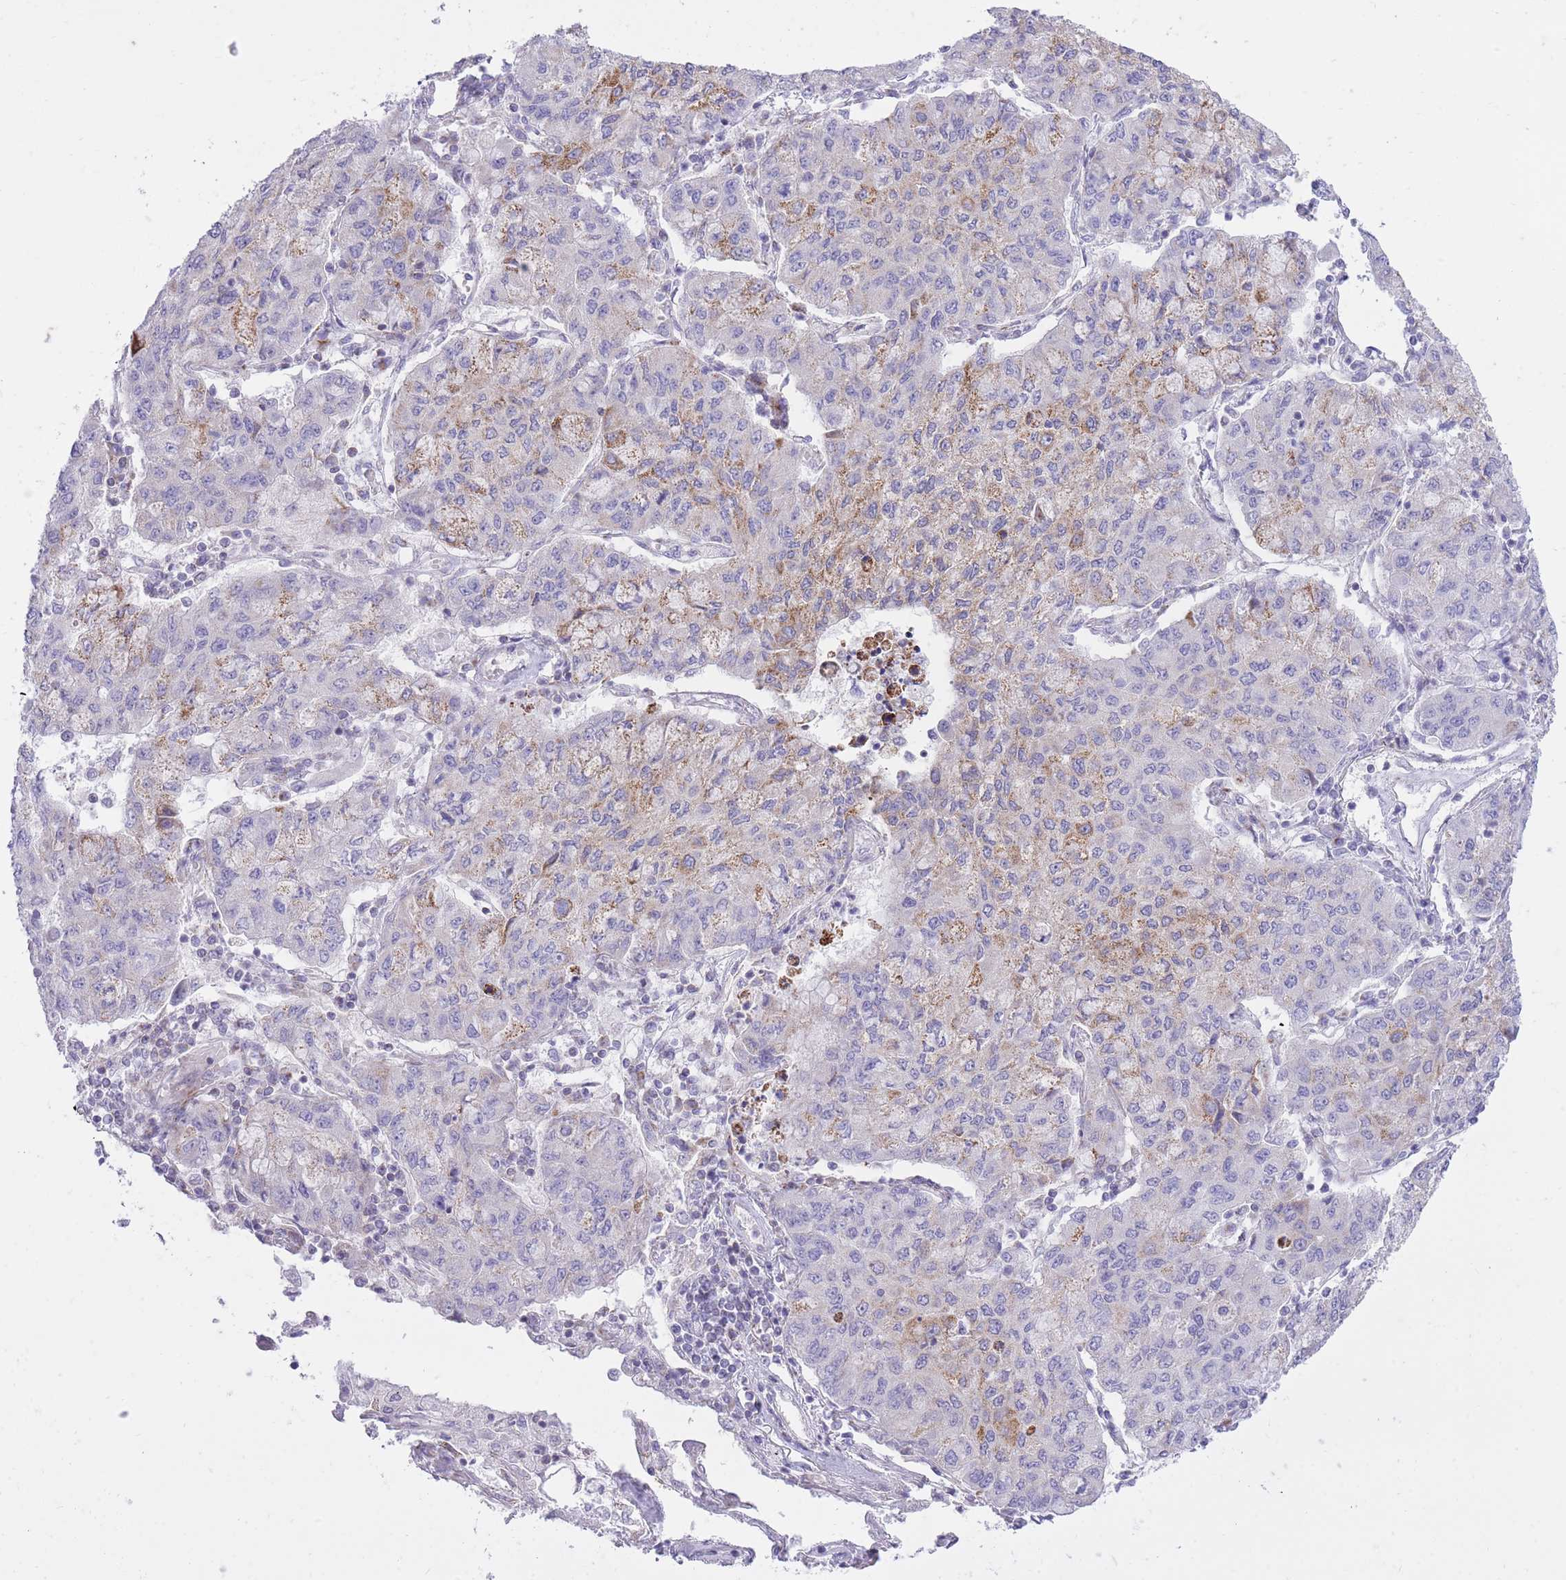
{"staining": {"intensity": "moderate", "quantity": "25%-75%", "location": "cytoplasmic/membranous"}, "tissue": "lung cancer", "cell_type": "Tumor cells", "image_type": "cancer", "snomed": [{"axis": "morphology", "description": "Squamous cell carcinoma, NOS"}, {"axis": "topography", "description": "Lung"}], "caption": "A brown stain labels moderate cytoplasmic/membranous staining of a protein in human lung squamous cell carcinoma tumor cells.", "gene": "DENND2D", "patient": {"sex": "male", "age": 74}}